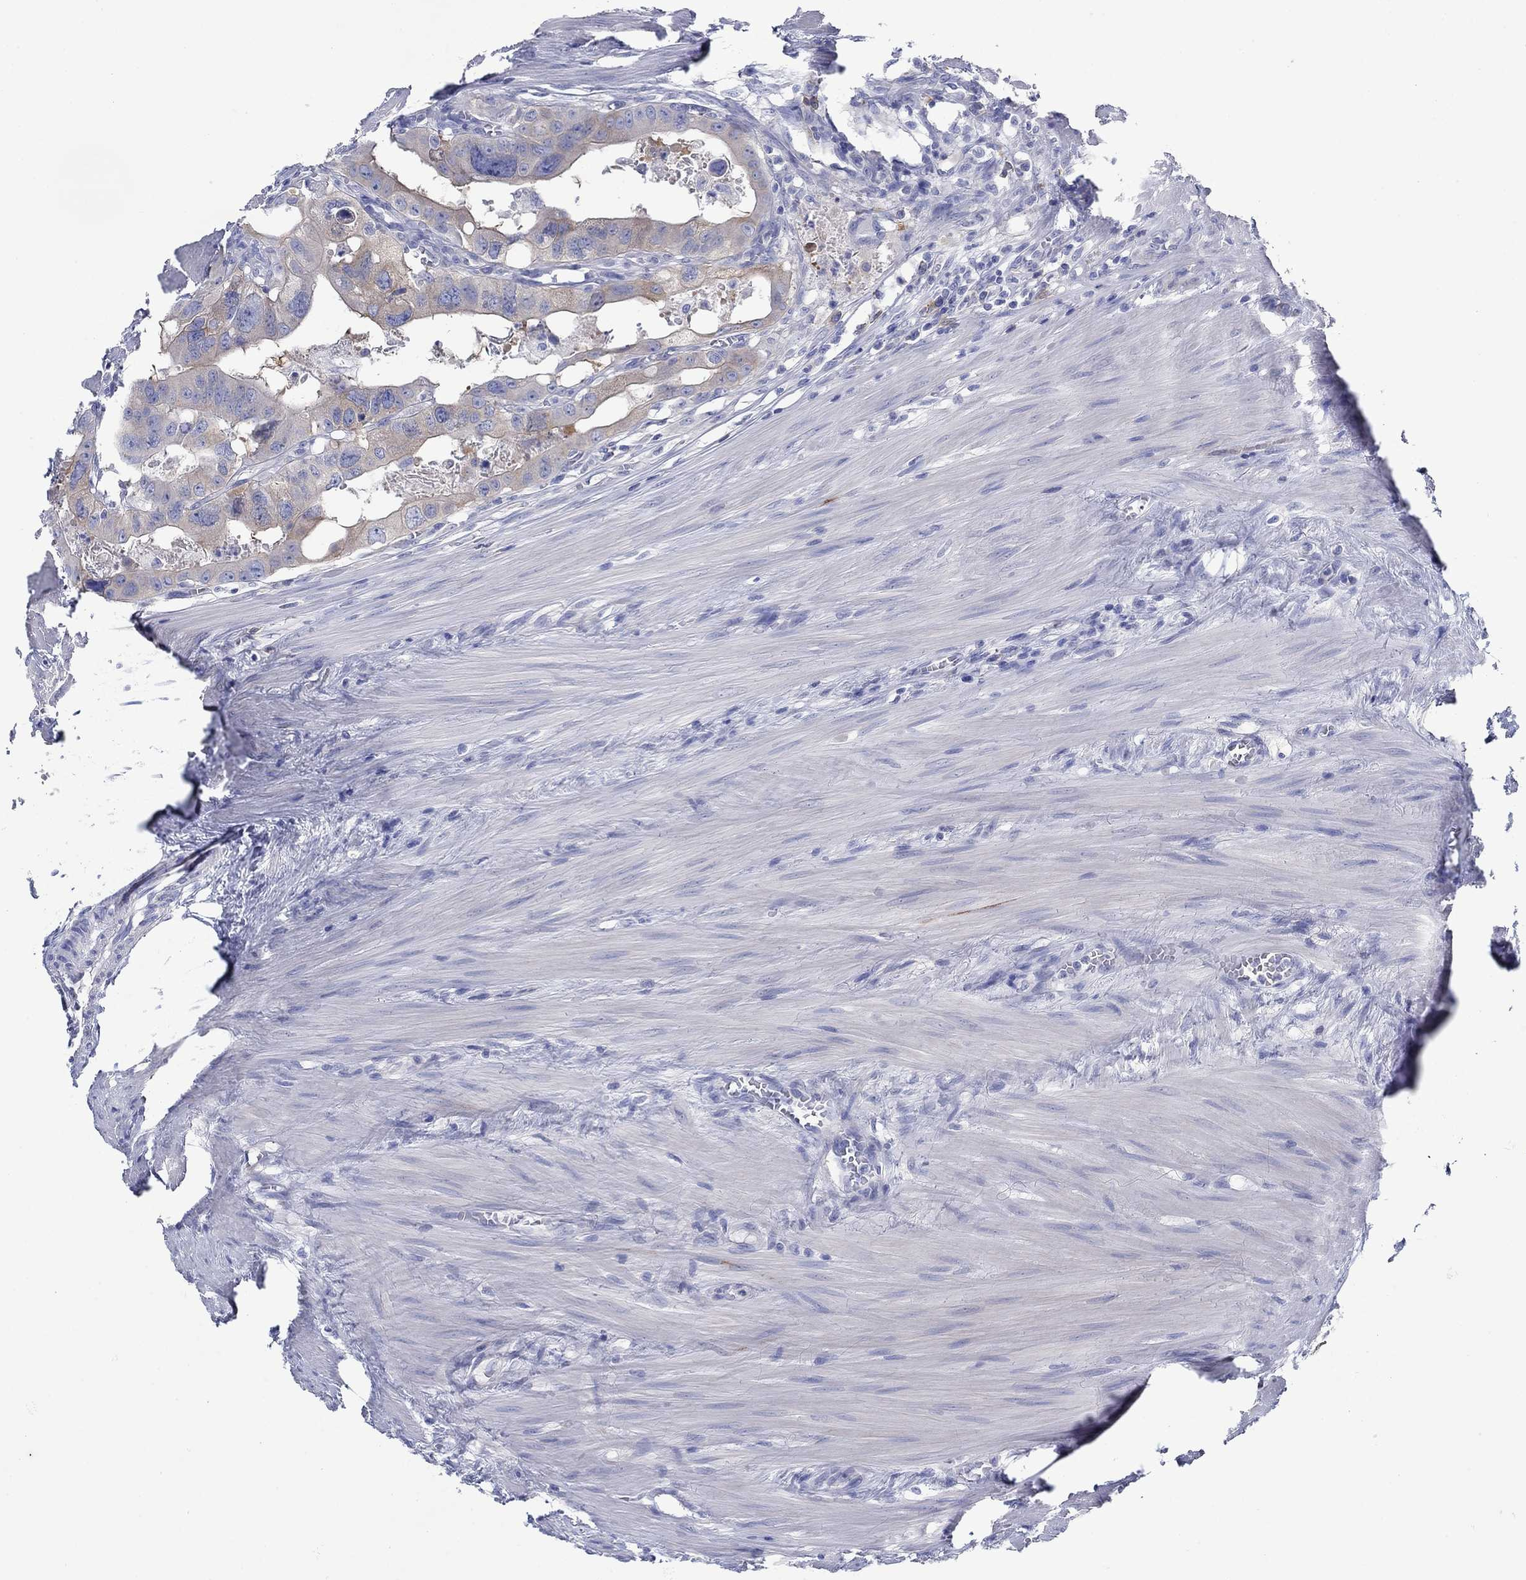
{"staining": {"intensity": "weak", "quantity": "25%-75%", "location": "cytoplasmic/membranous"}, "tissue": "colorectal cancer", "cell_type": "Tumor cells", "image_type": "cancer", "snomed": [{"axis": "morphology", "description": "Adenocarcinoma, NOS"}, {"axis": "topography", "description": "Rectum"}], "caption": "Immunohistochemistry (DAB (3,3'-diaminobenzidine)) staining of human adenocarcinoma (colorectal) shows weak cytoplasmic/membranous protein expression in approximately 25%-75% of tumor cells.", "gene": "TRIM16", "patient": {"sex": "male", "age": 64}}